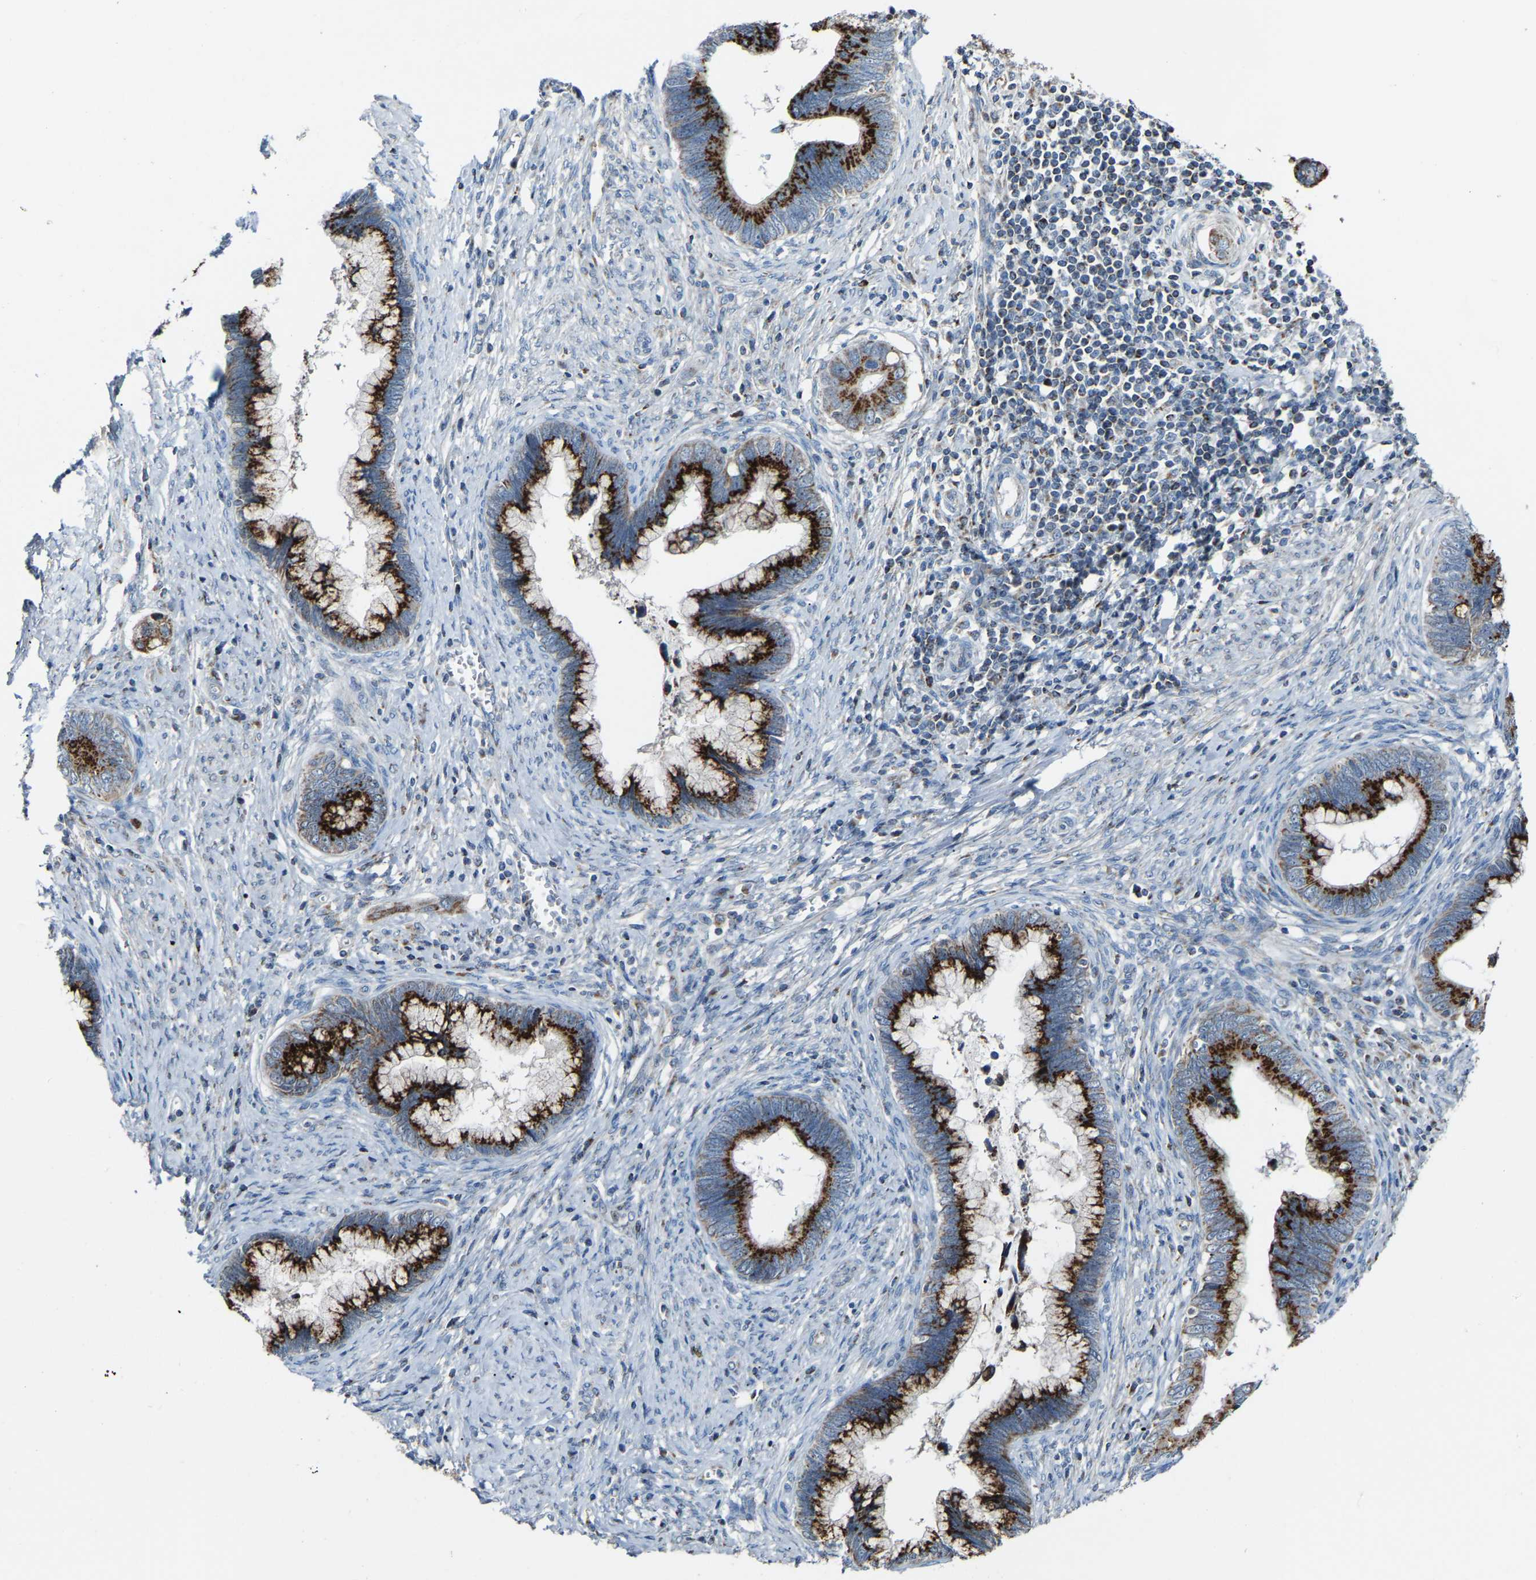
{"staining": {"intensity": "strong", "quantity": ">75%", "location": "cytoplasmic/membranous"}, "tissue": "cervical cancer", "cell_type": "Tumor cells", "image_type": "cancer", "snomed": [{"axis": "morphology", "description": "Adenocarcinoma, NOS"}, {"axis": "topography", "description": "Cervix"}], "caption": "Immunohistochemical staining of adenocarcinoma (cervical) exhibits high levels of strong cytoplasmic/membranous protein expression in about >75% of tumor cells.", "gene": "CANT1", "patient": {"sex": "female", "age": 44}}